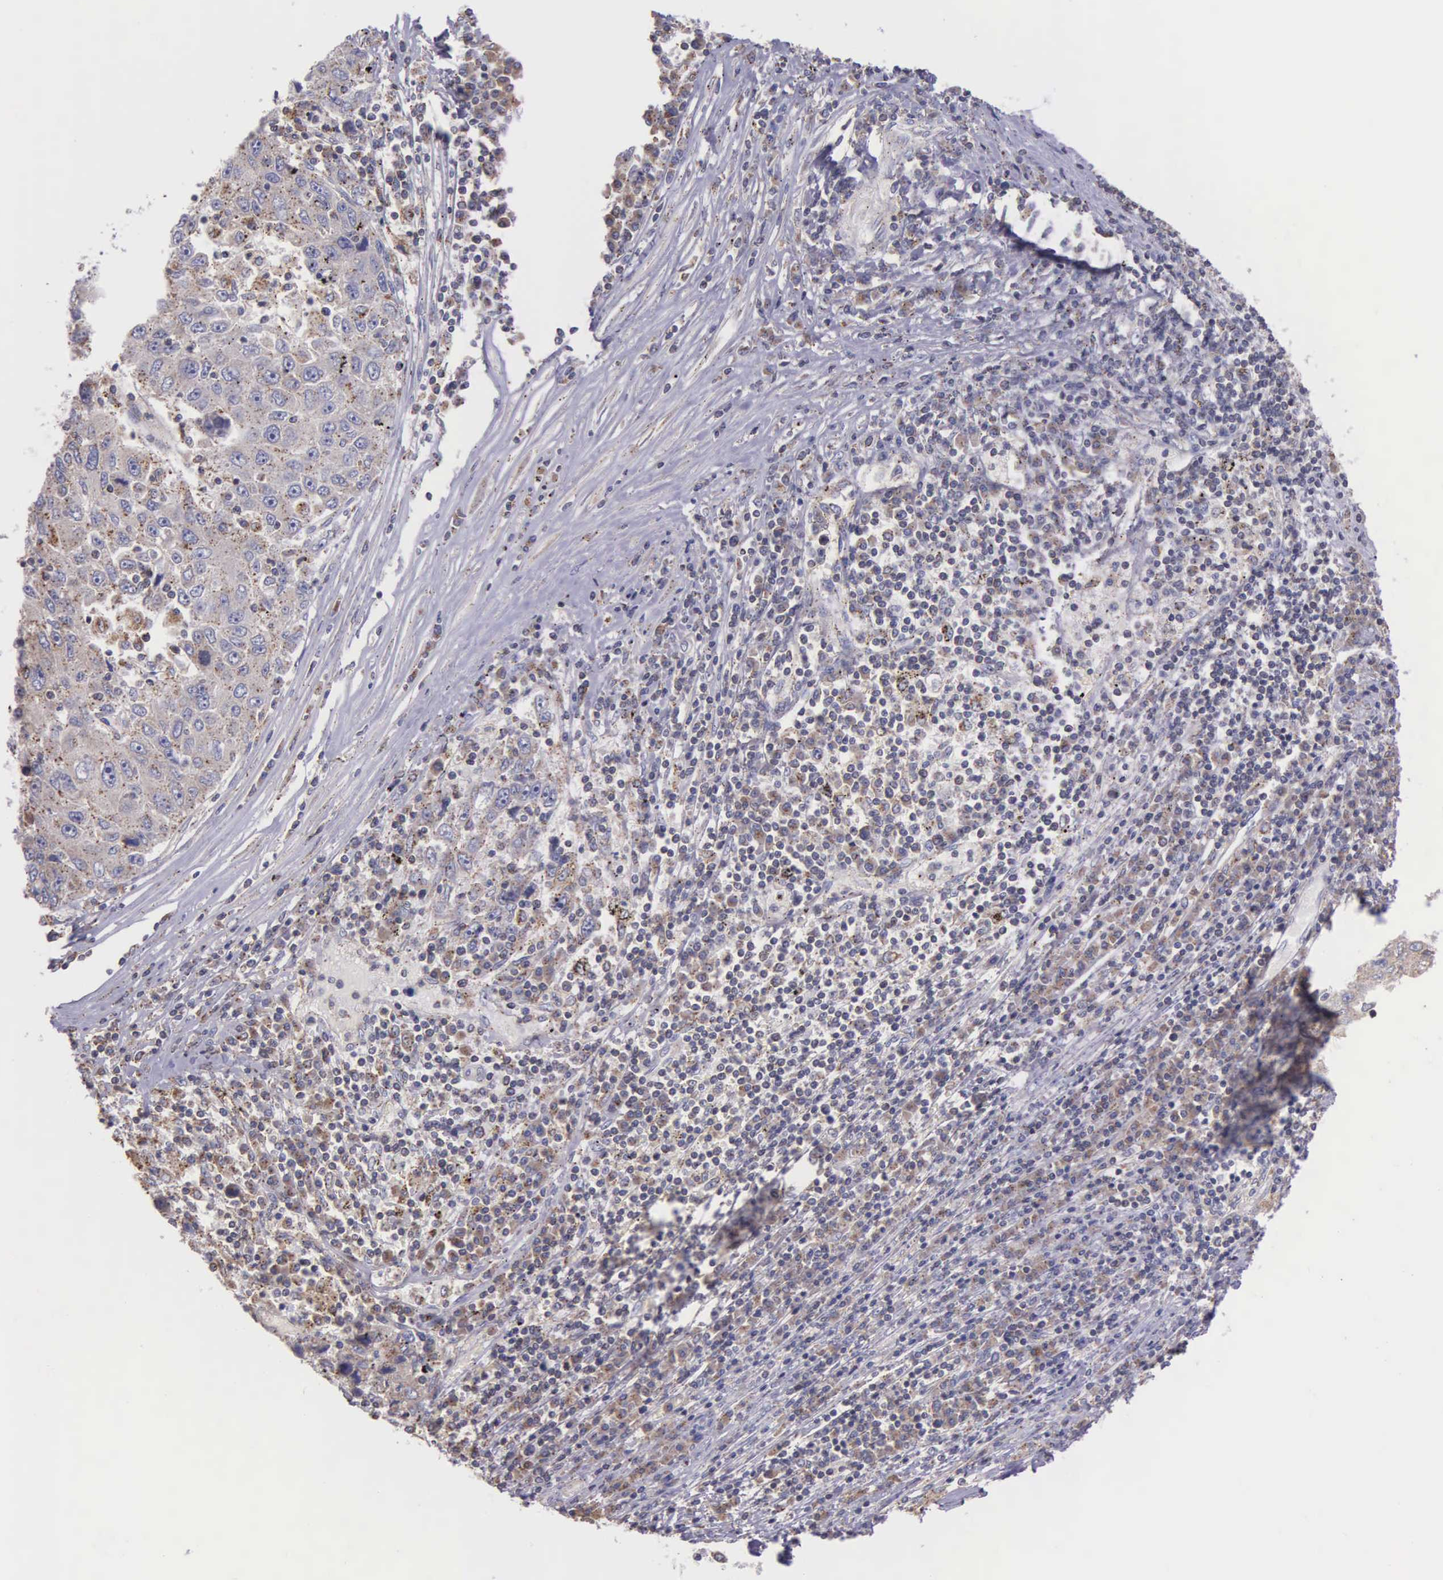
{"staining": {"intensity": "weak", "quantity": ">75%", "location": "cytoplasmic/membranous"}, "tissue": "liver cancer", "cell_type": "Tumor cells", "image_type": "cancer", "snomed": [{"axis": "morphology", "description": "Carcinoma, Hepatocellular, NOS"}, {"axis": "topography", "description": "Liver"}], "caption": "Hepatocellular carcinoma (liver) was stained to show a protein in brown. There is low levels of weak cytoplasmic/membranous staining in about >75% of tumor cells.", "gene": "MIA2", "patient": {"sex": "male", "age": 49}}